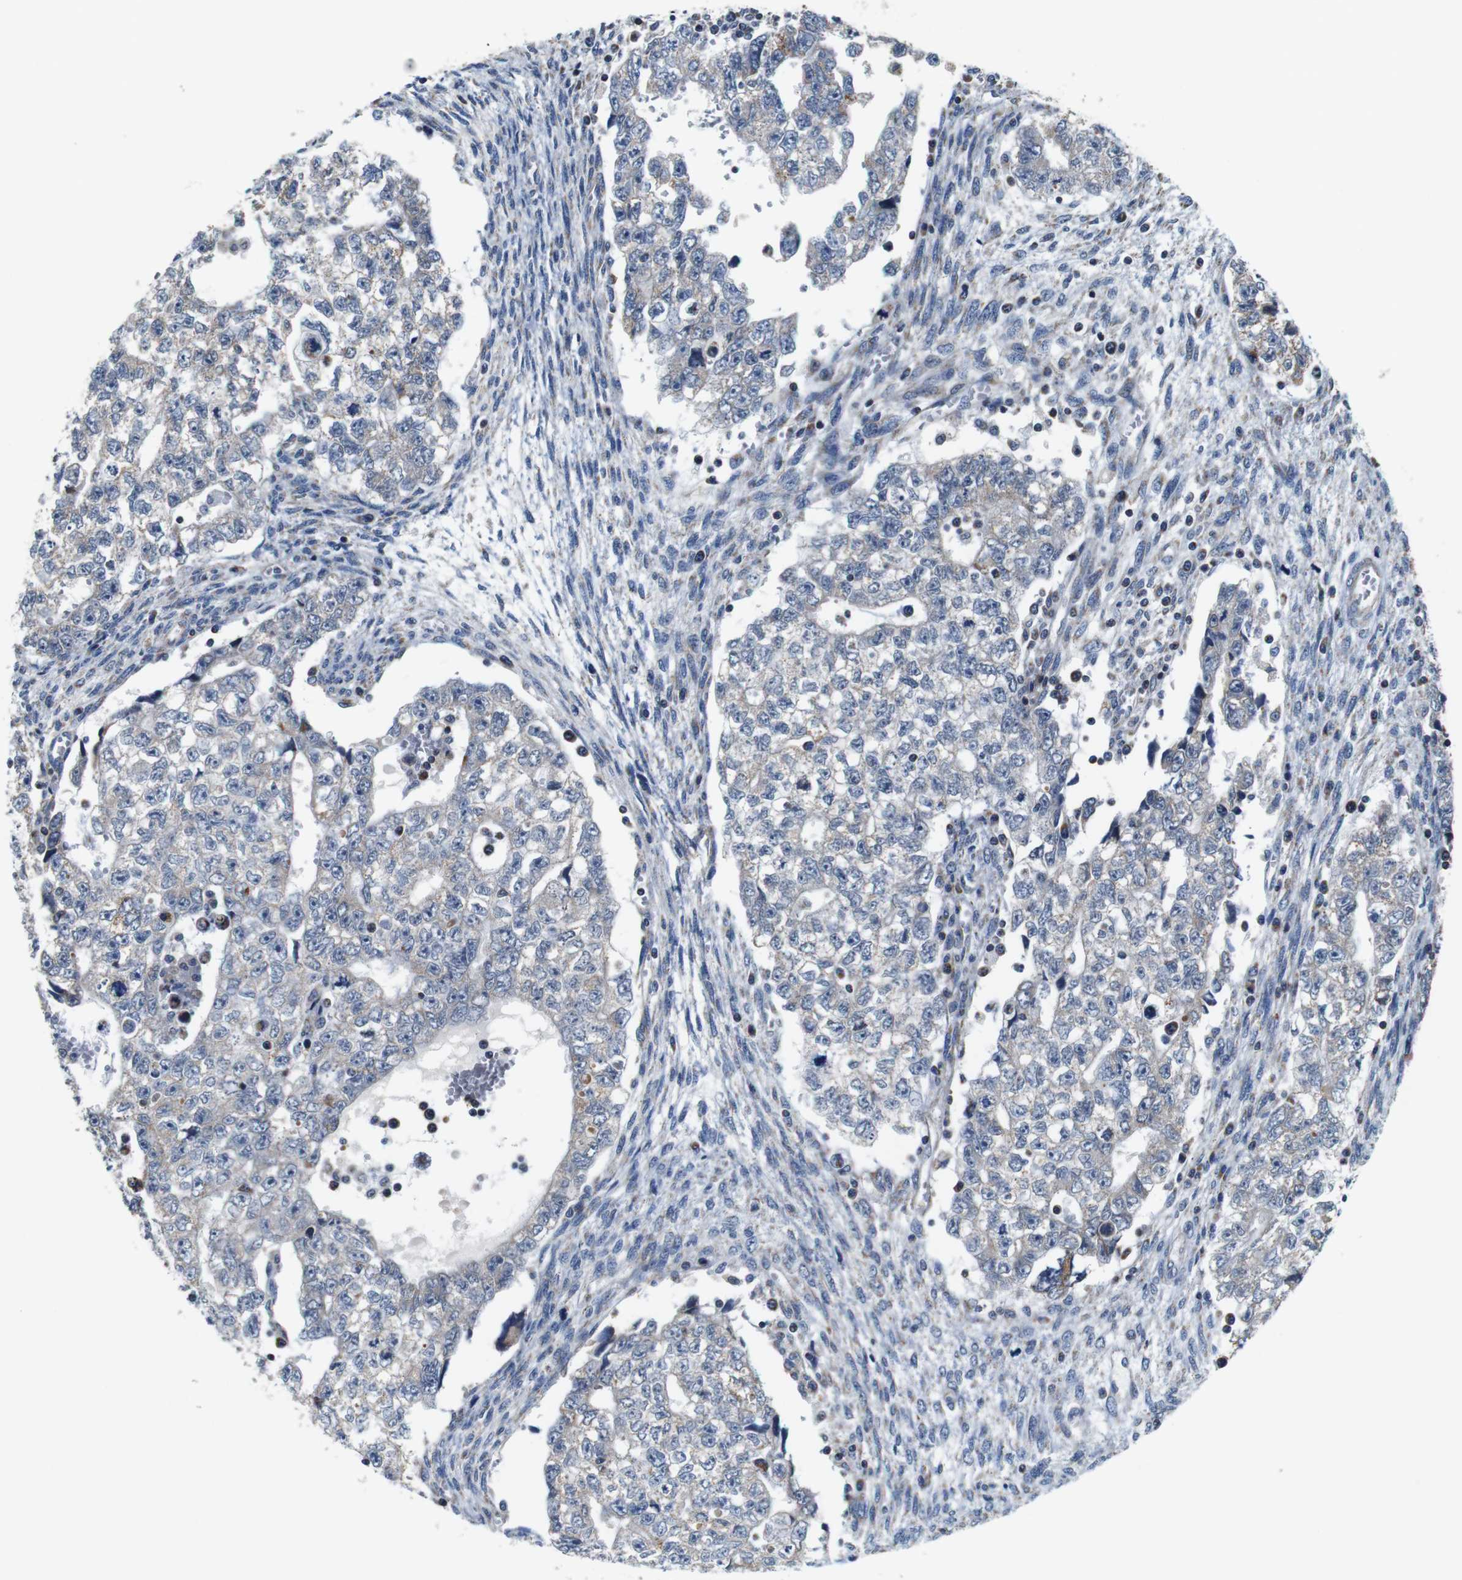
{"staining": {"intensity": "negative", "quantity": "none", "location": "none"}, "tissue": "testis cancer", "cell_type": "Tumor cells", "image_type": "cancer", "snomed": [{"axis": "morphology", "description": "Seminoma, NOS"}, {"axis": "morphology", "description": "Carcinoma, Embryonal, NOS"}, {"axis": "topography", "description": "Testis"}], "caption": "A micrograph of human testis cancer (seminoma) is negative for staining in tumor cells.", "gene": "LRP4", "patient": {"sex": "male", "age": 38}}